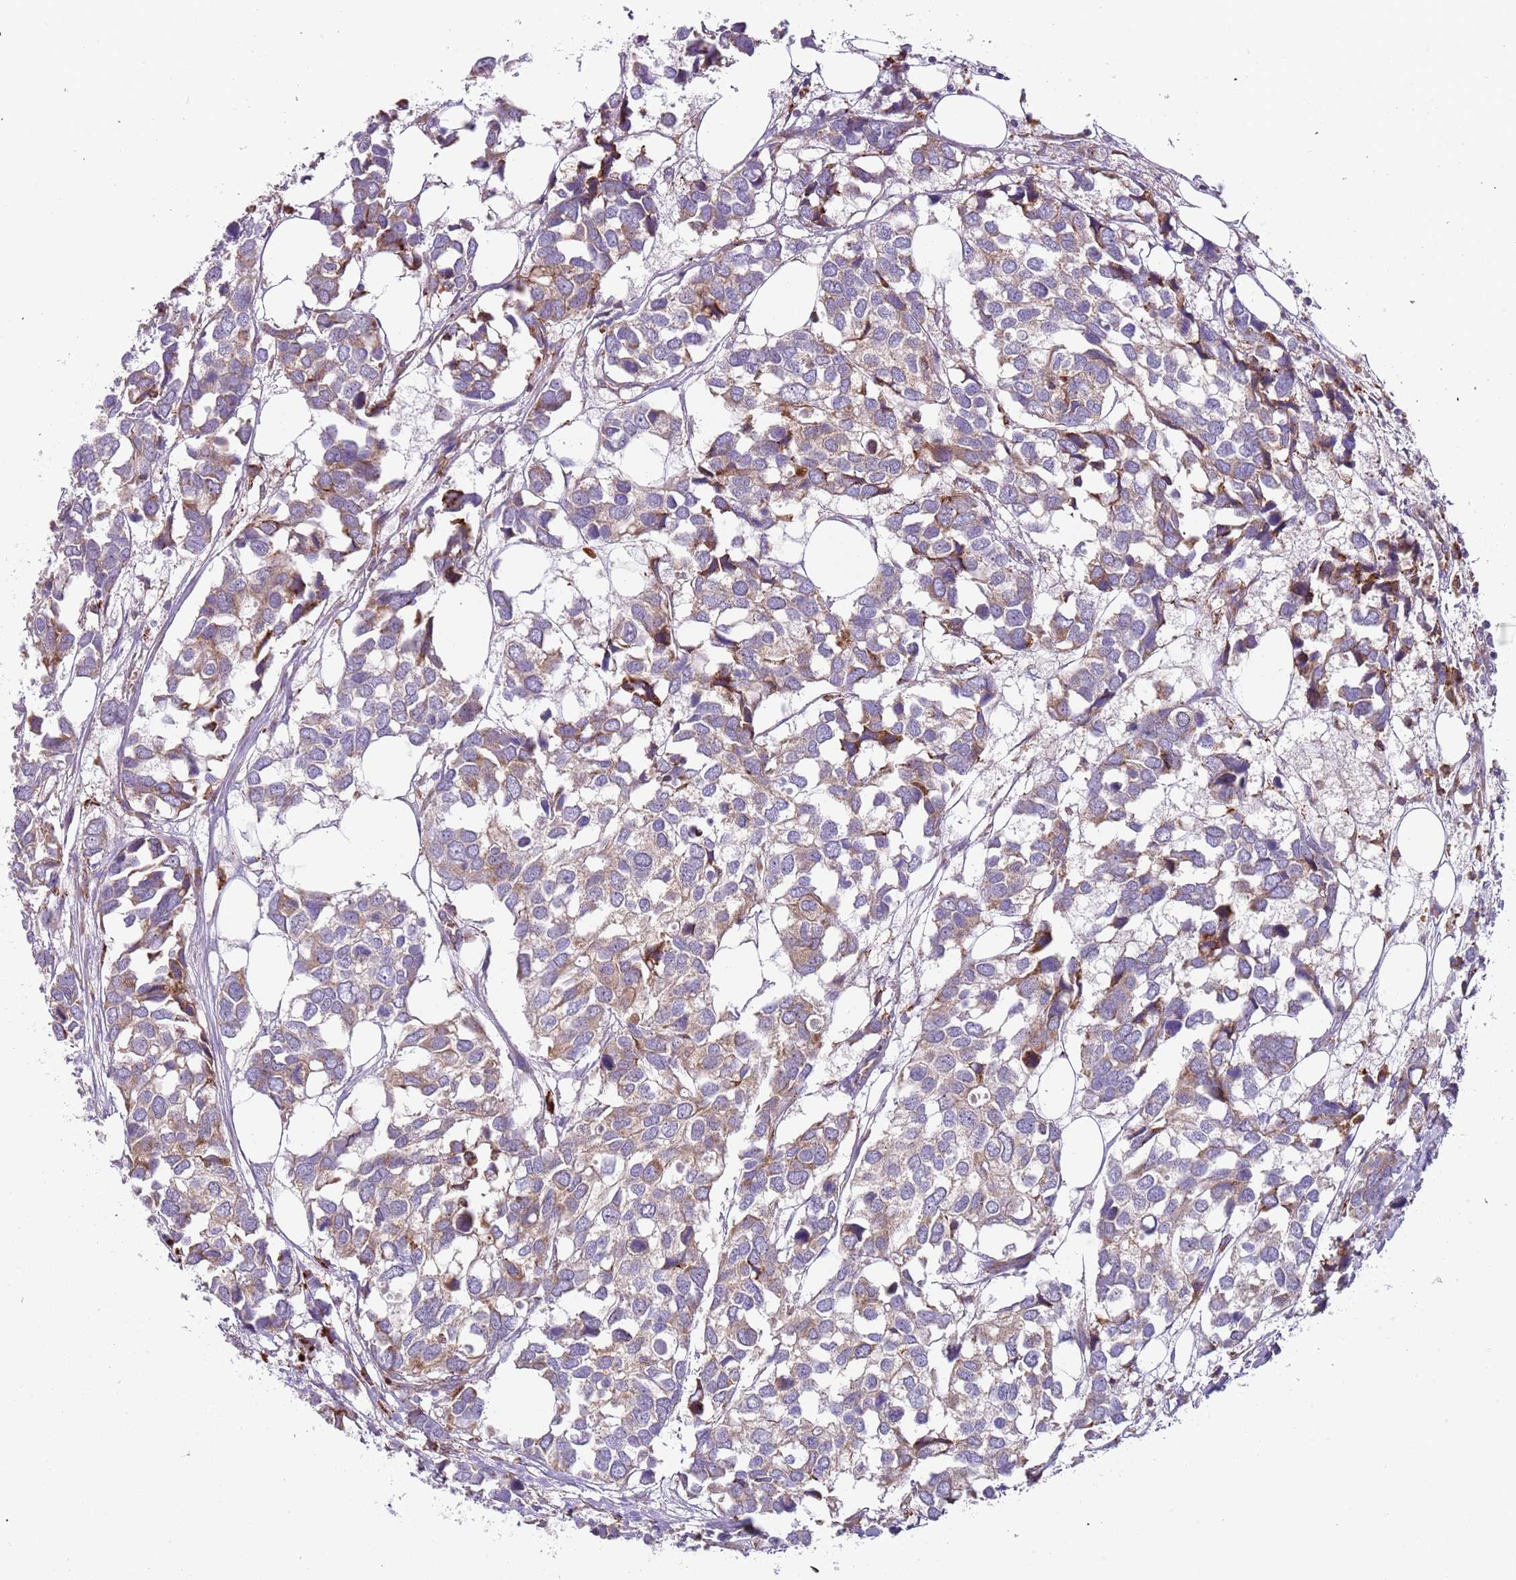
{"staining": {"intensity": "moderate", "quantity": "25%-75%", "location": "cytoplasmic/membranous"}, "tissue": "breast cancer", "cell_type": "Tumor cells", "image_type": "cancer", "snomed": [{"axis": "morphology", "description": "Duct carcinoma"}, {"axis": "topography", "description": "Breast"}], "caption": "Breast cancer stained for a protein shows moderate cytoplasmic/membranous positivity in tumor cells.", "gene": "VWCE", "patient": {"sex": "female", "age": 83}}